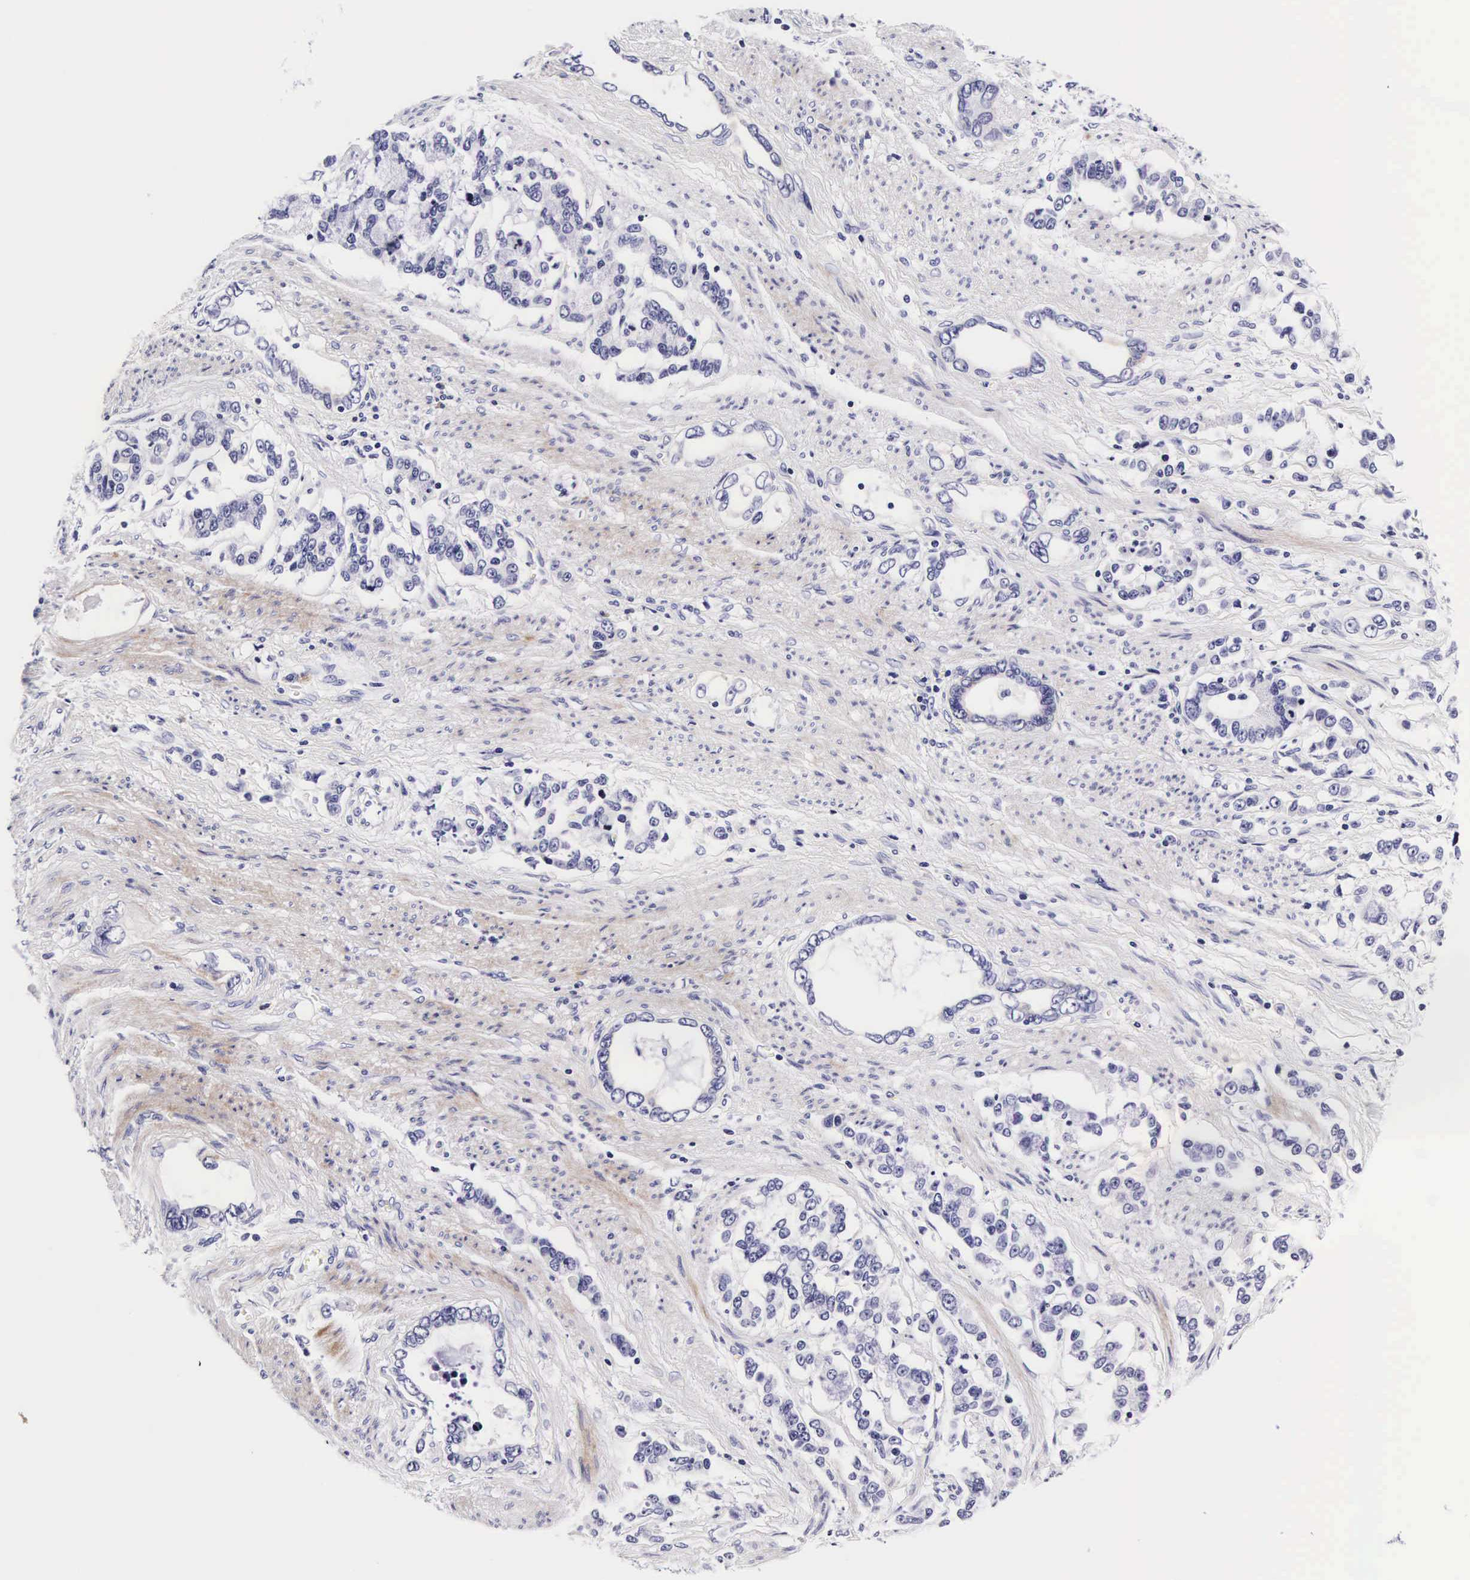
{"staining": {"intensity": "negative", "quantity": "none", "location": "none"}, "tissue": "stomach cancer", "cell_type": "Tumor cells", "image_type": "cancer", "snomed": [{"axis": "morphology", "description": "Adenocarcinoma, NOS"}, {"axis": "topography", "description": "Stomach"}], "caption": "Tumor cells show no significant staining in stomach adenocarcinoma.", "gene": "UPRT", "patient": {"sex": "male", "age": 78}}